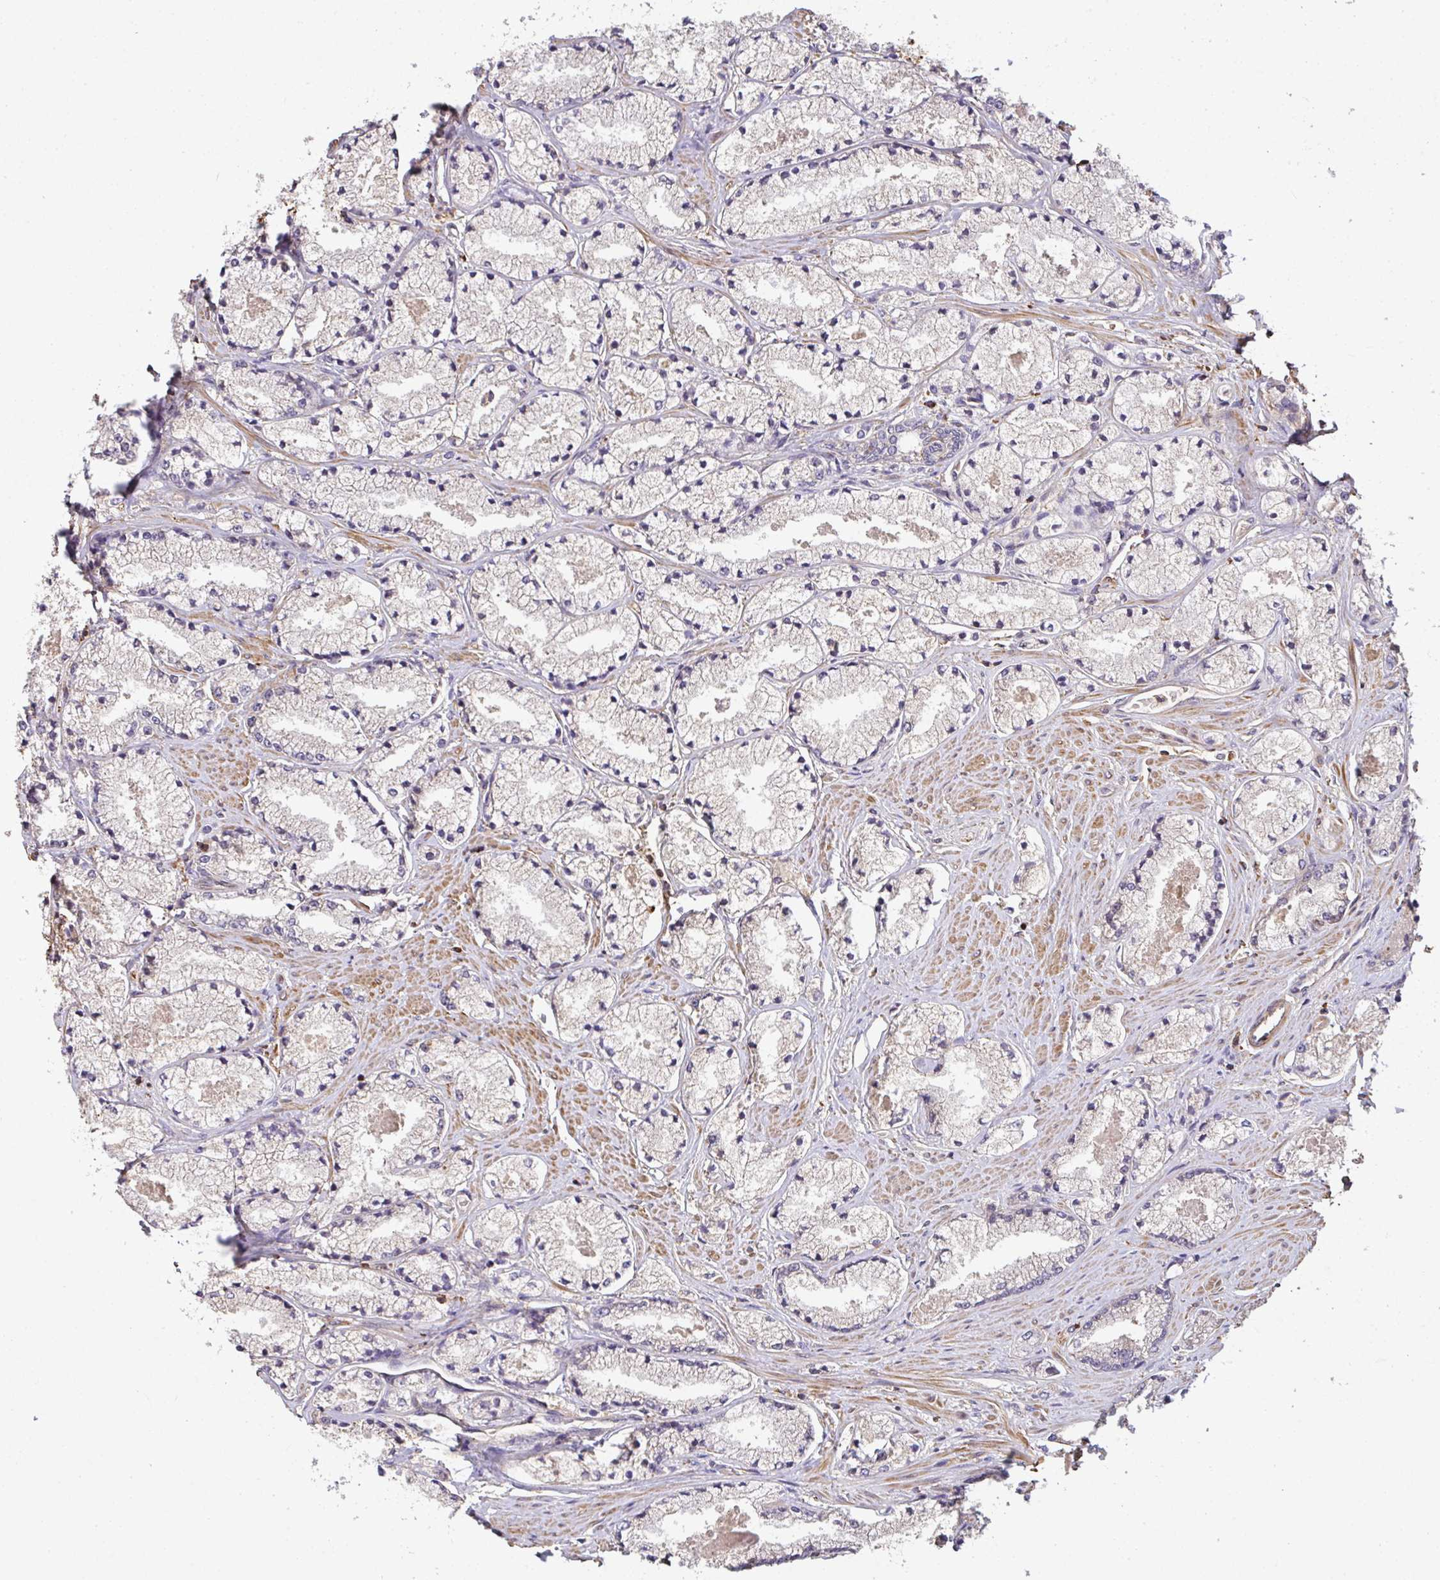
{"staining": {"intensity": "negative", "quantity": "none", "location": "none"}, "tissue": "prostate cancer", "cell_type": "Tumor cells", "image_type": "cancer", "snomed": [{"axis": "morphology", "description": "Adenocarcinoma, High grade"}, {"axis": "topography", "description": "Prostate"}], "caption": "Tumor cells are negative for protein expression in human prostate high-grade adenocarcinoma.", "gene": "TNMD", "patient": {"sex": "male", "age": 63}}